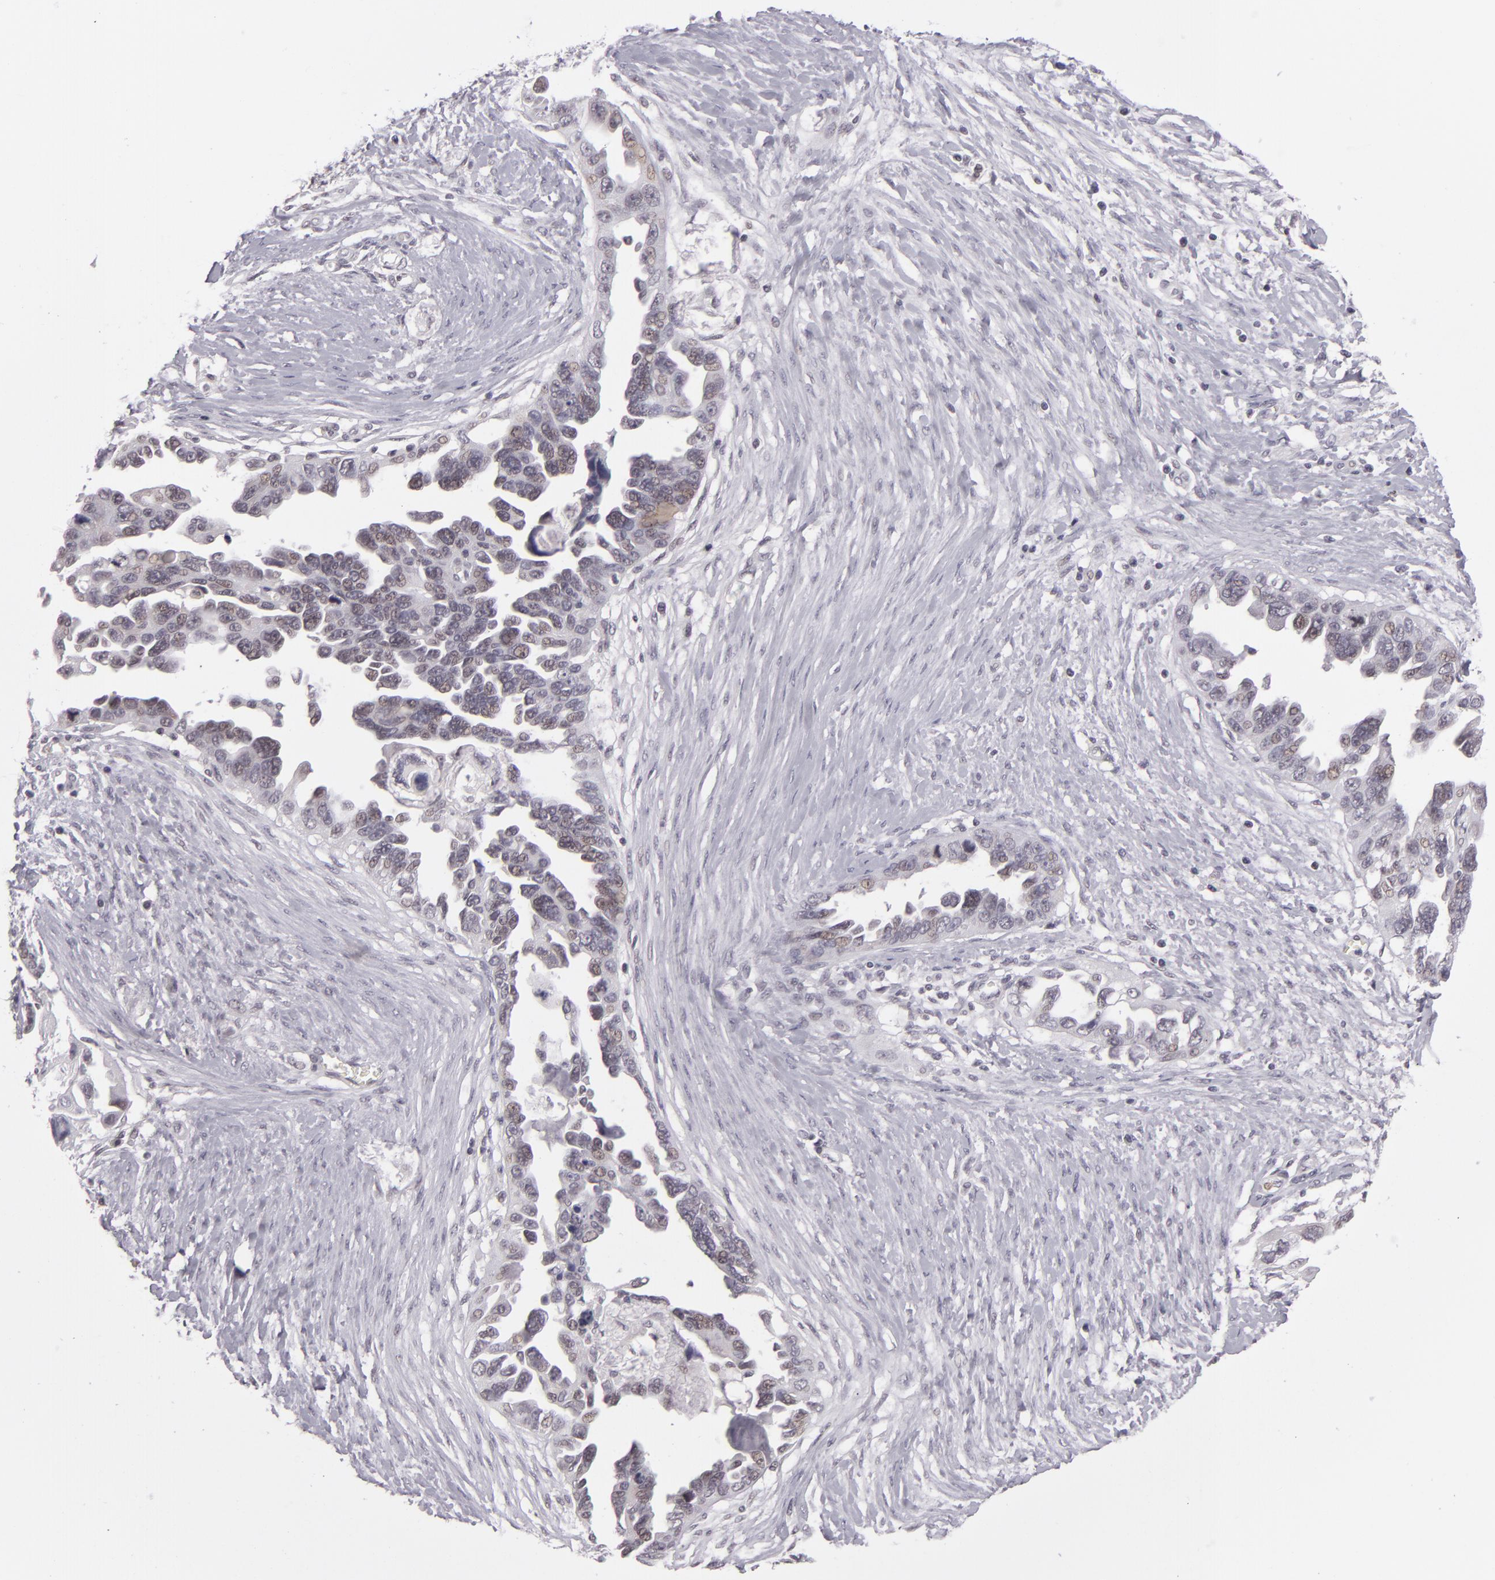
{"staining": {"intensity": "weak", "quantity": "<25%", "location": "nuclear"}, "tissue": "ovarian cancer", "cell_type": "Tumor cells", "image_type": "cancer", "snomed": [{"axis": "morphology", "description": "Cystadenocarcinoma, serous, NOS"}, {"axis": "topography", "description": "Ovary"}], "caption": "High magnification brightfield microscopy of ovarian serous cystadenocarcinoma stained with DAB (brown) and counterstained with hematoxylin (blue): tumor cells show no significant staining.", "gene": "ZNF205", "patient": {"sex": "female", "age": 63}}